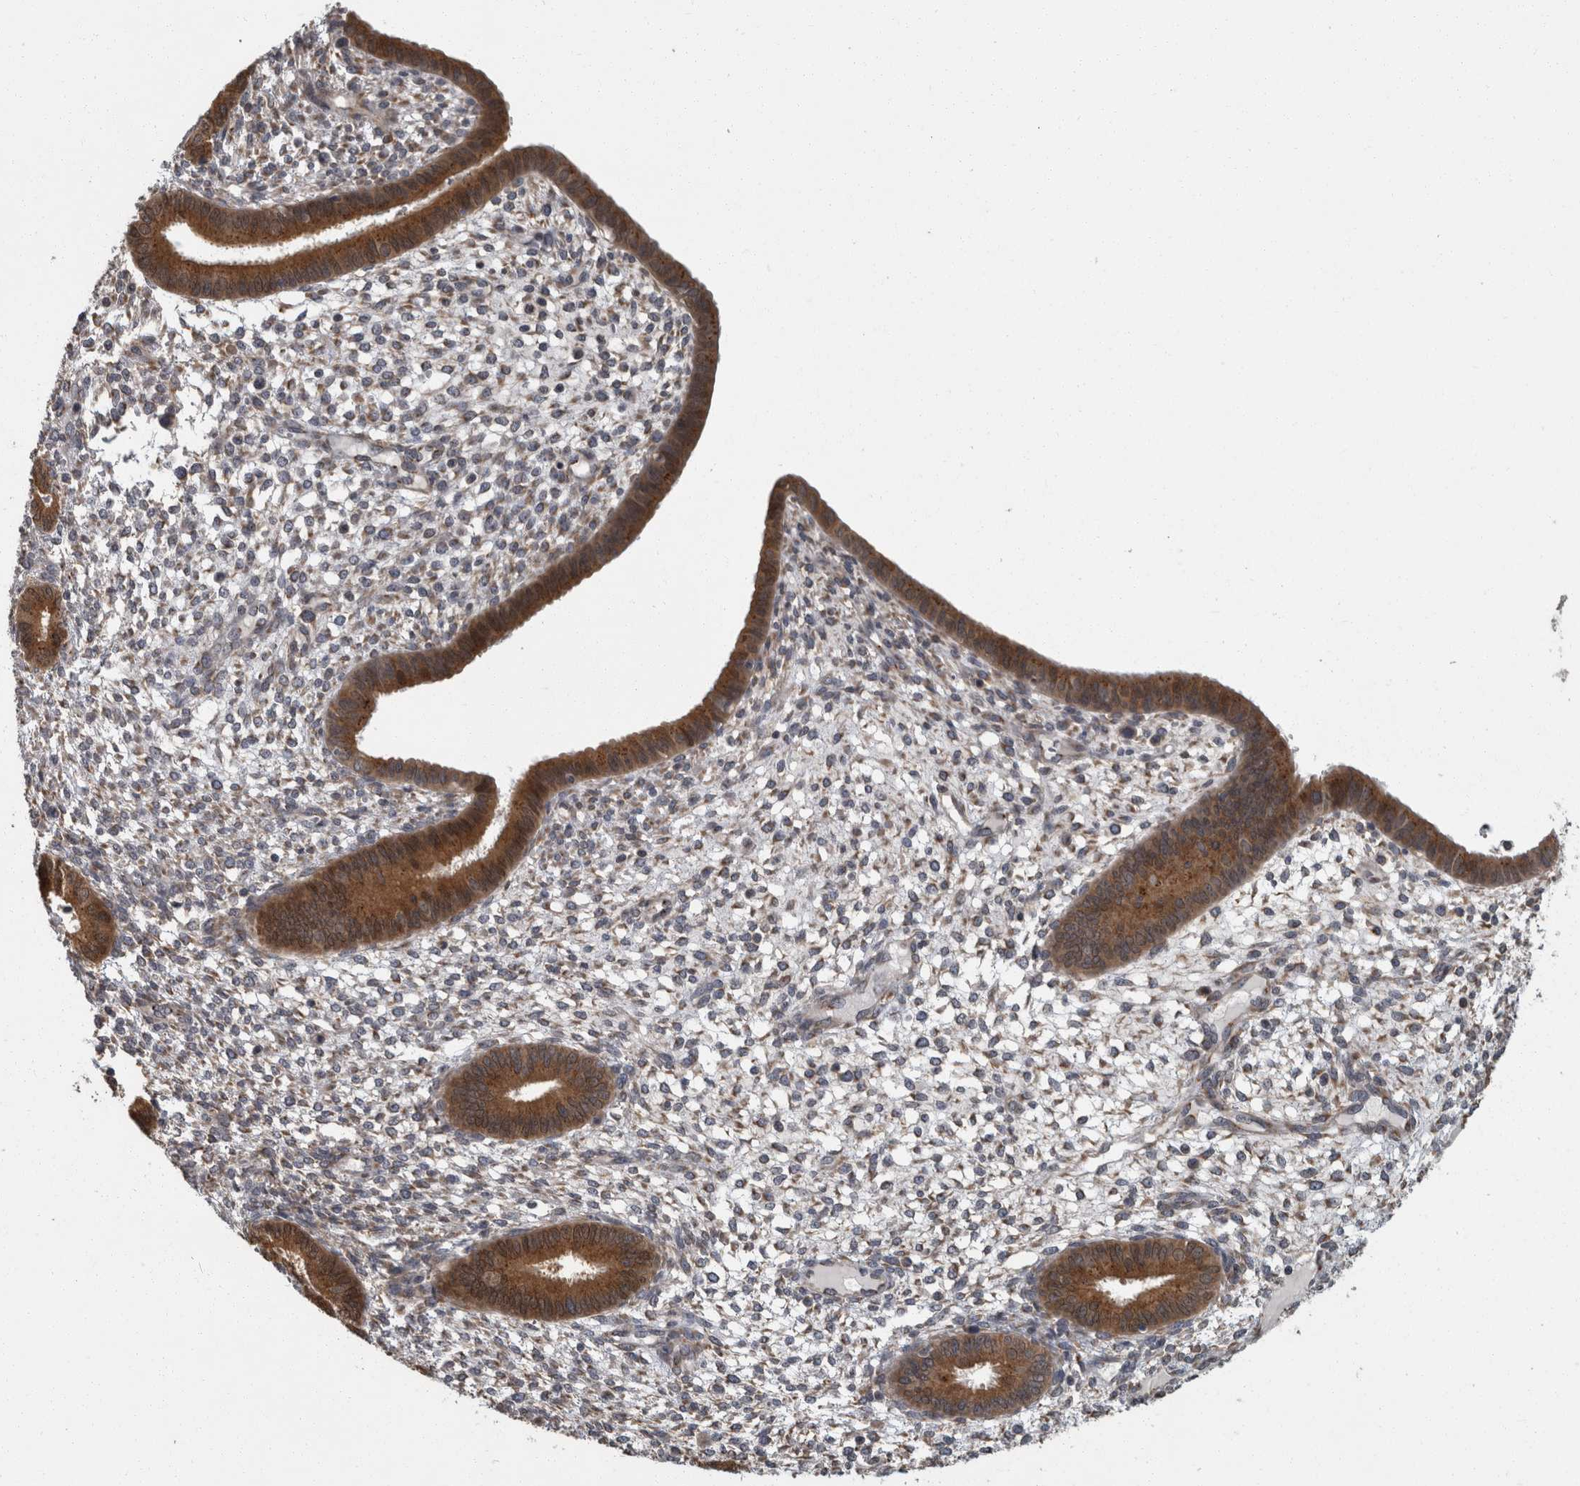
{"staining": {"intensity": "weak", "quantity": "25%-75%", "location": "cytoplasmic/membranous"}, "tissue": "endometrium", "cell_type": "Cells in endometrial stroma", "image_type": "normal", "snomed": [{"axis": "morphology", "description": "Normal tissue, NOS"}, {"axis": "topography", "description": "Endometrium"}], "caption": "Brown immunohistochemical staining in benign human endometrium demonstrates weak cytoplasmic/membranous expression in approximately 25%-75% of cells in endometrial stroma.", "gene": "LMAN2L", "patient": {"sex": "female", "age": 46}}